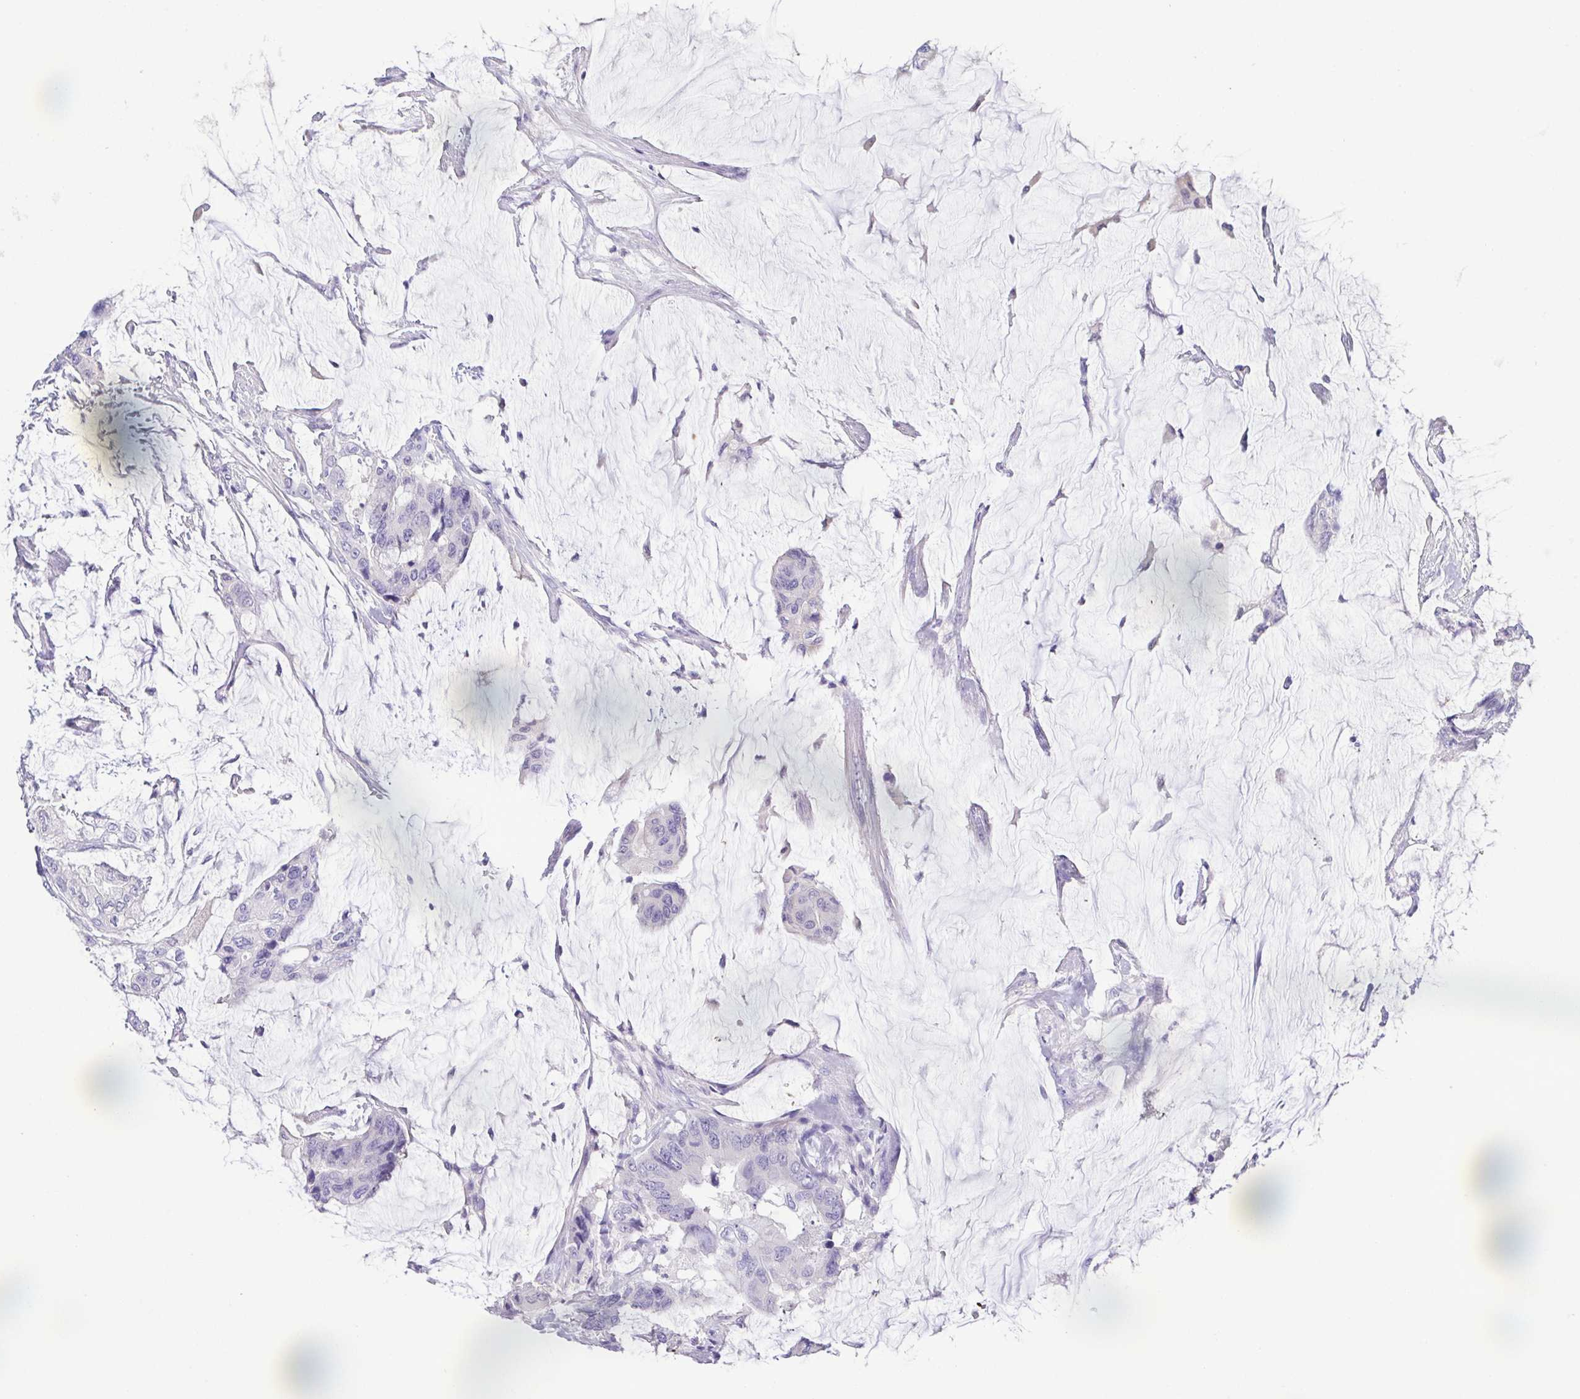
{"staining": {"intensity": "negative", "quantity": "none", "location": "none"}, "tissue": "colorectal cancer", "cell_type": "Tumor cells", "image_type": "cancer", "snomed": [{"axis": "morphology", "description": "Adenocarcinoma, NOS"}, {"axis": "topography", "description": "Rectum"}], "caption": "There is no significant expression in tumor cells of colorectal cancer. Brightfield microscopy of immunohistochemistry stained with DAB (3,3'-diaminobenzidine) (brown) and hematoxylin (blue), captured at high magnification.", "gene": "EPB42", "patient": {"sex": "female", "age": 59}}